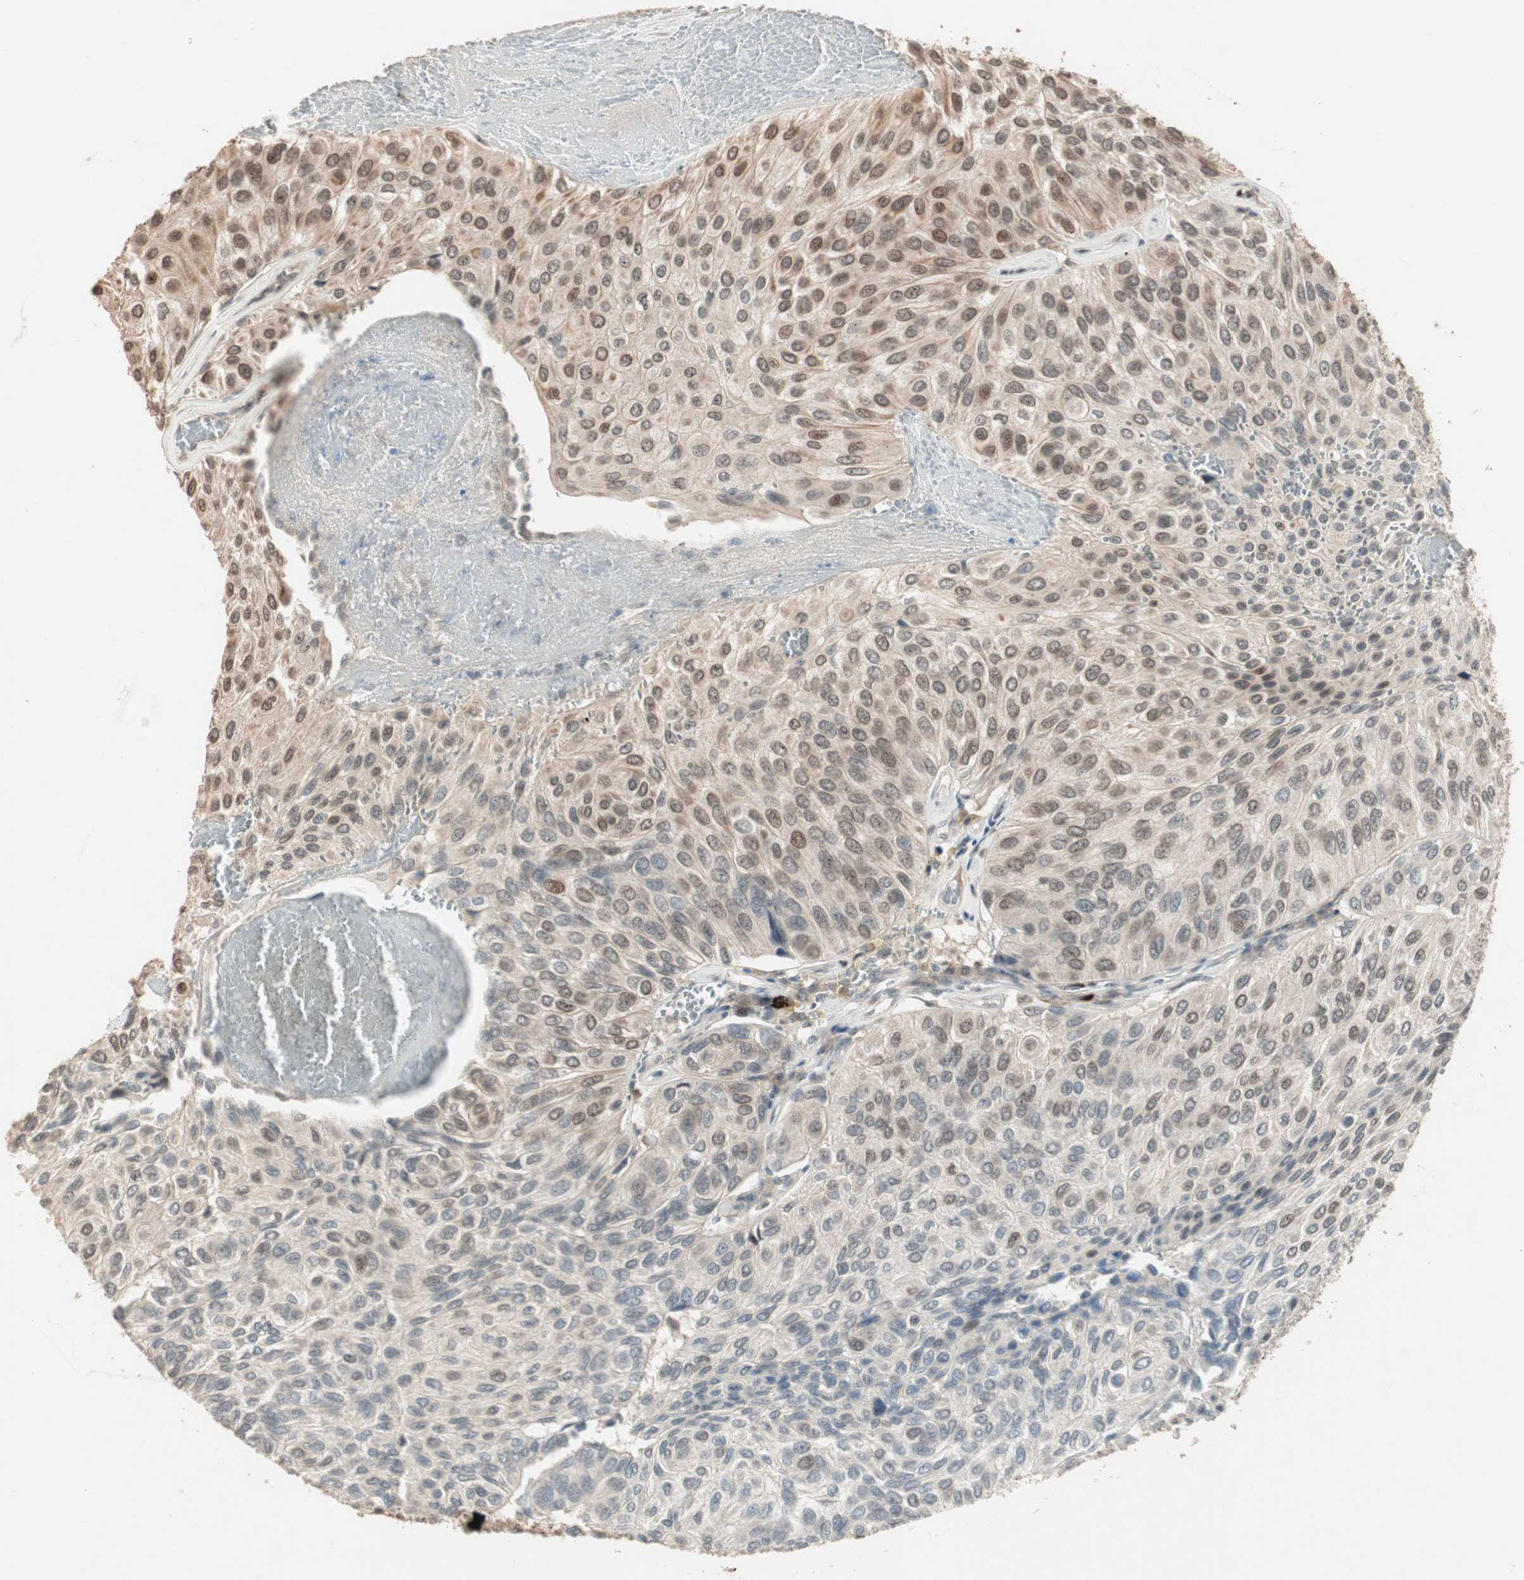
{"staining": {"intensity": "moderate", "quantity": "25%-75%", "location": "cytoplasmic/membranous,nuclear"}, "tissue": "urothelial cancer", "cell_type": "Tumor cells", "image_type": "cancer", "snomed": [{"axis": "morphology", "description": "Urothelial carcinoma, High grade"}, {"axis": "topography", "description": "Urinary bladder"}], "caption": "Immunohistochemistry photomicrograph of human urothelial carcinoma (high-grade) stained for a protein (brown), which reveals medium levels of moderate cytoplasmic/membranous and nuclear staining in approximately 25%-75% of tumor cells.", "gene": "ETV4", "patient": {"sex": "male", "age": 66}}